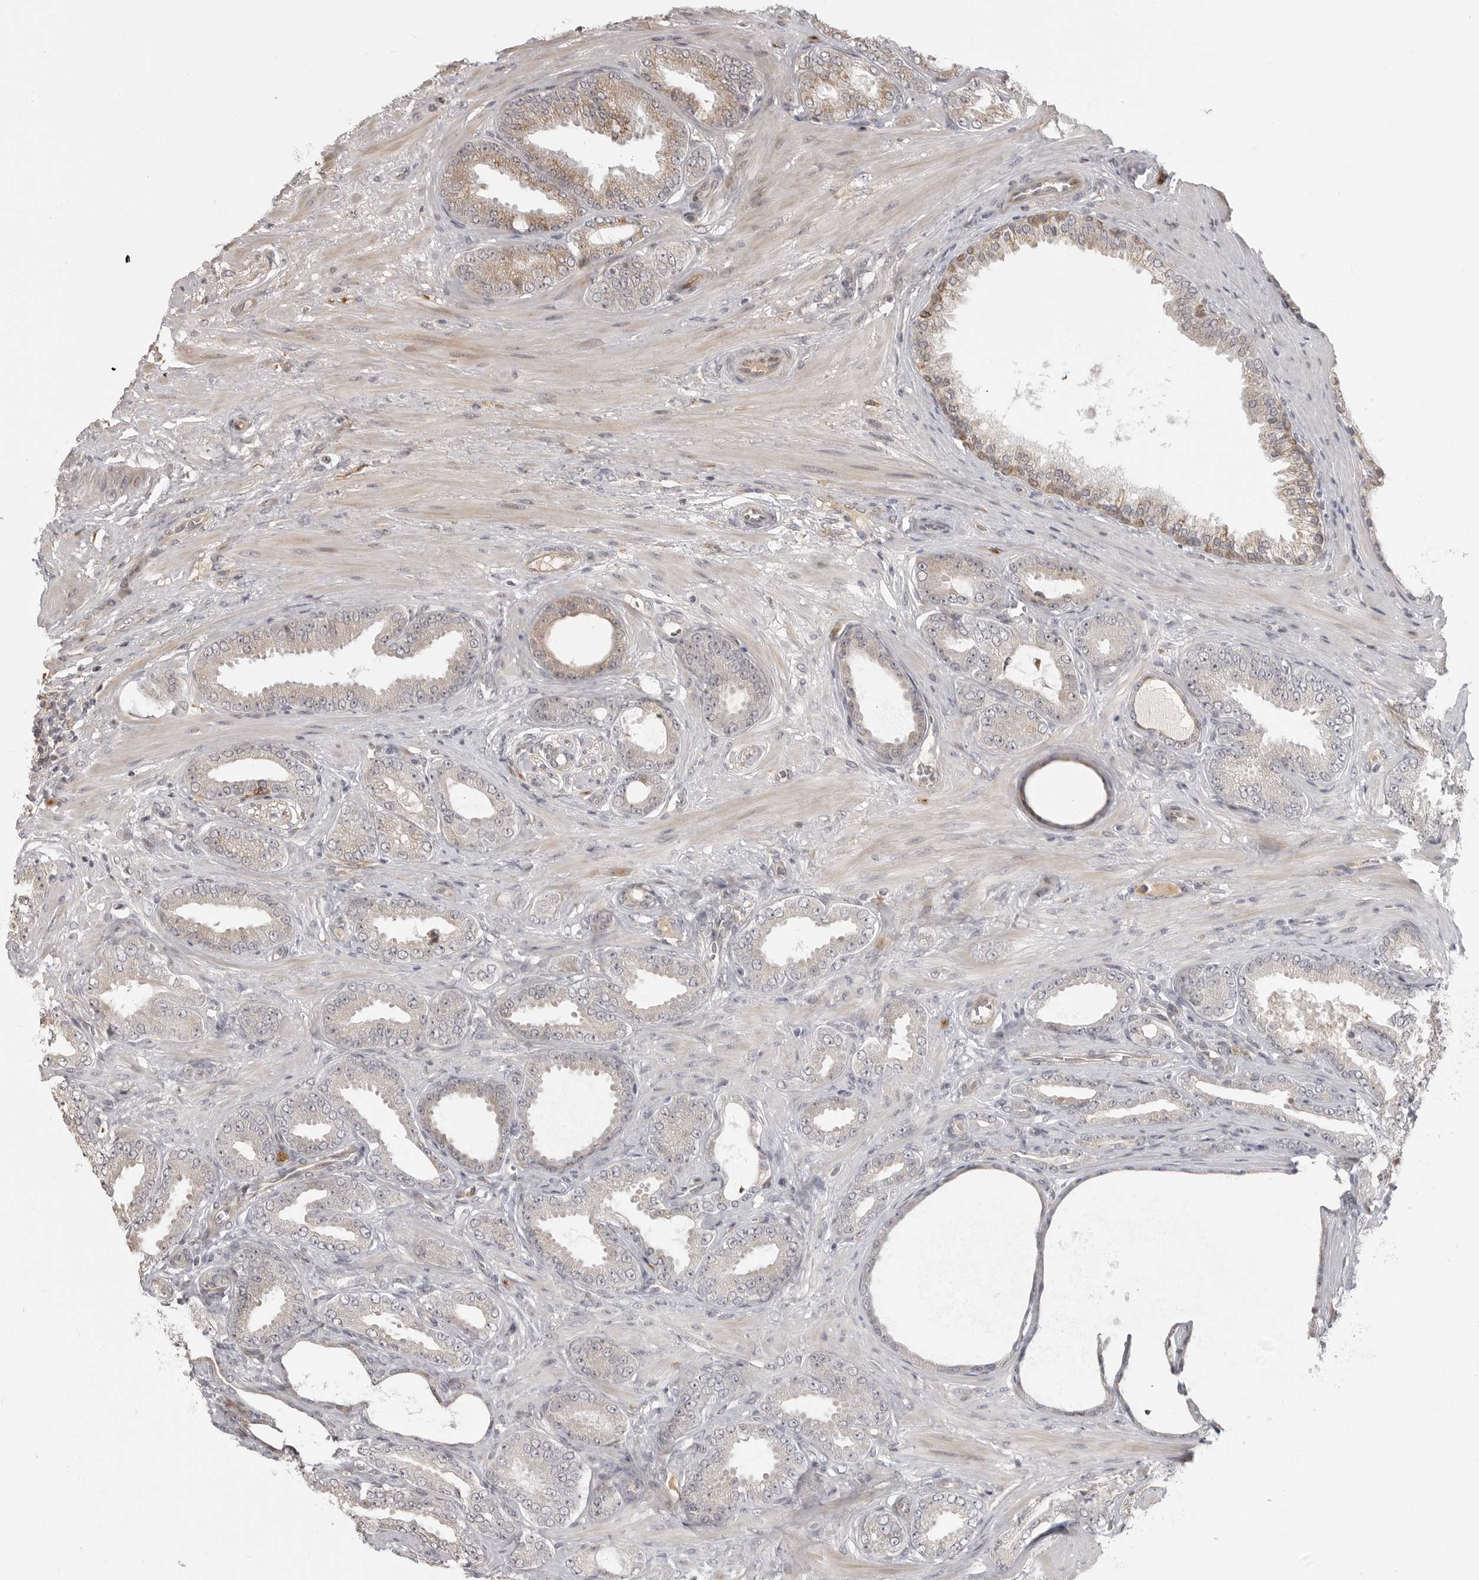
{"staining": {"intensity": "weak", "quantity": "25%-75%", "location": "cytoplasmic/membranous"}, "tissue": "prostate cancer", "cell_type": "Tumor cells", "image_type": "cancer", "snomed": [{"axis": "morphology", "description": "Adenocarcinoma, Low grade"}, {"axis": "topography", "description": "Prostate"}], "caption": "The photomicrograph exhibits staining of prostate cancer (low-grade adenocarcinoma), revealing weak cytoplasmic/membranous protein positivity (brown color) within tumor cells. Nuclei are stained in blue.", "gene": "IDO1", "patient": {"sex": "male", "age": 63}}